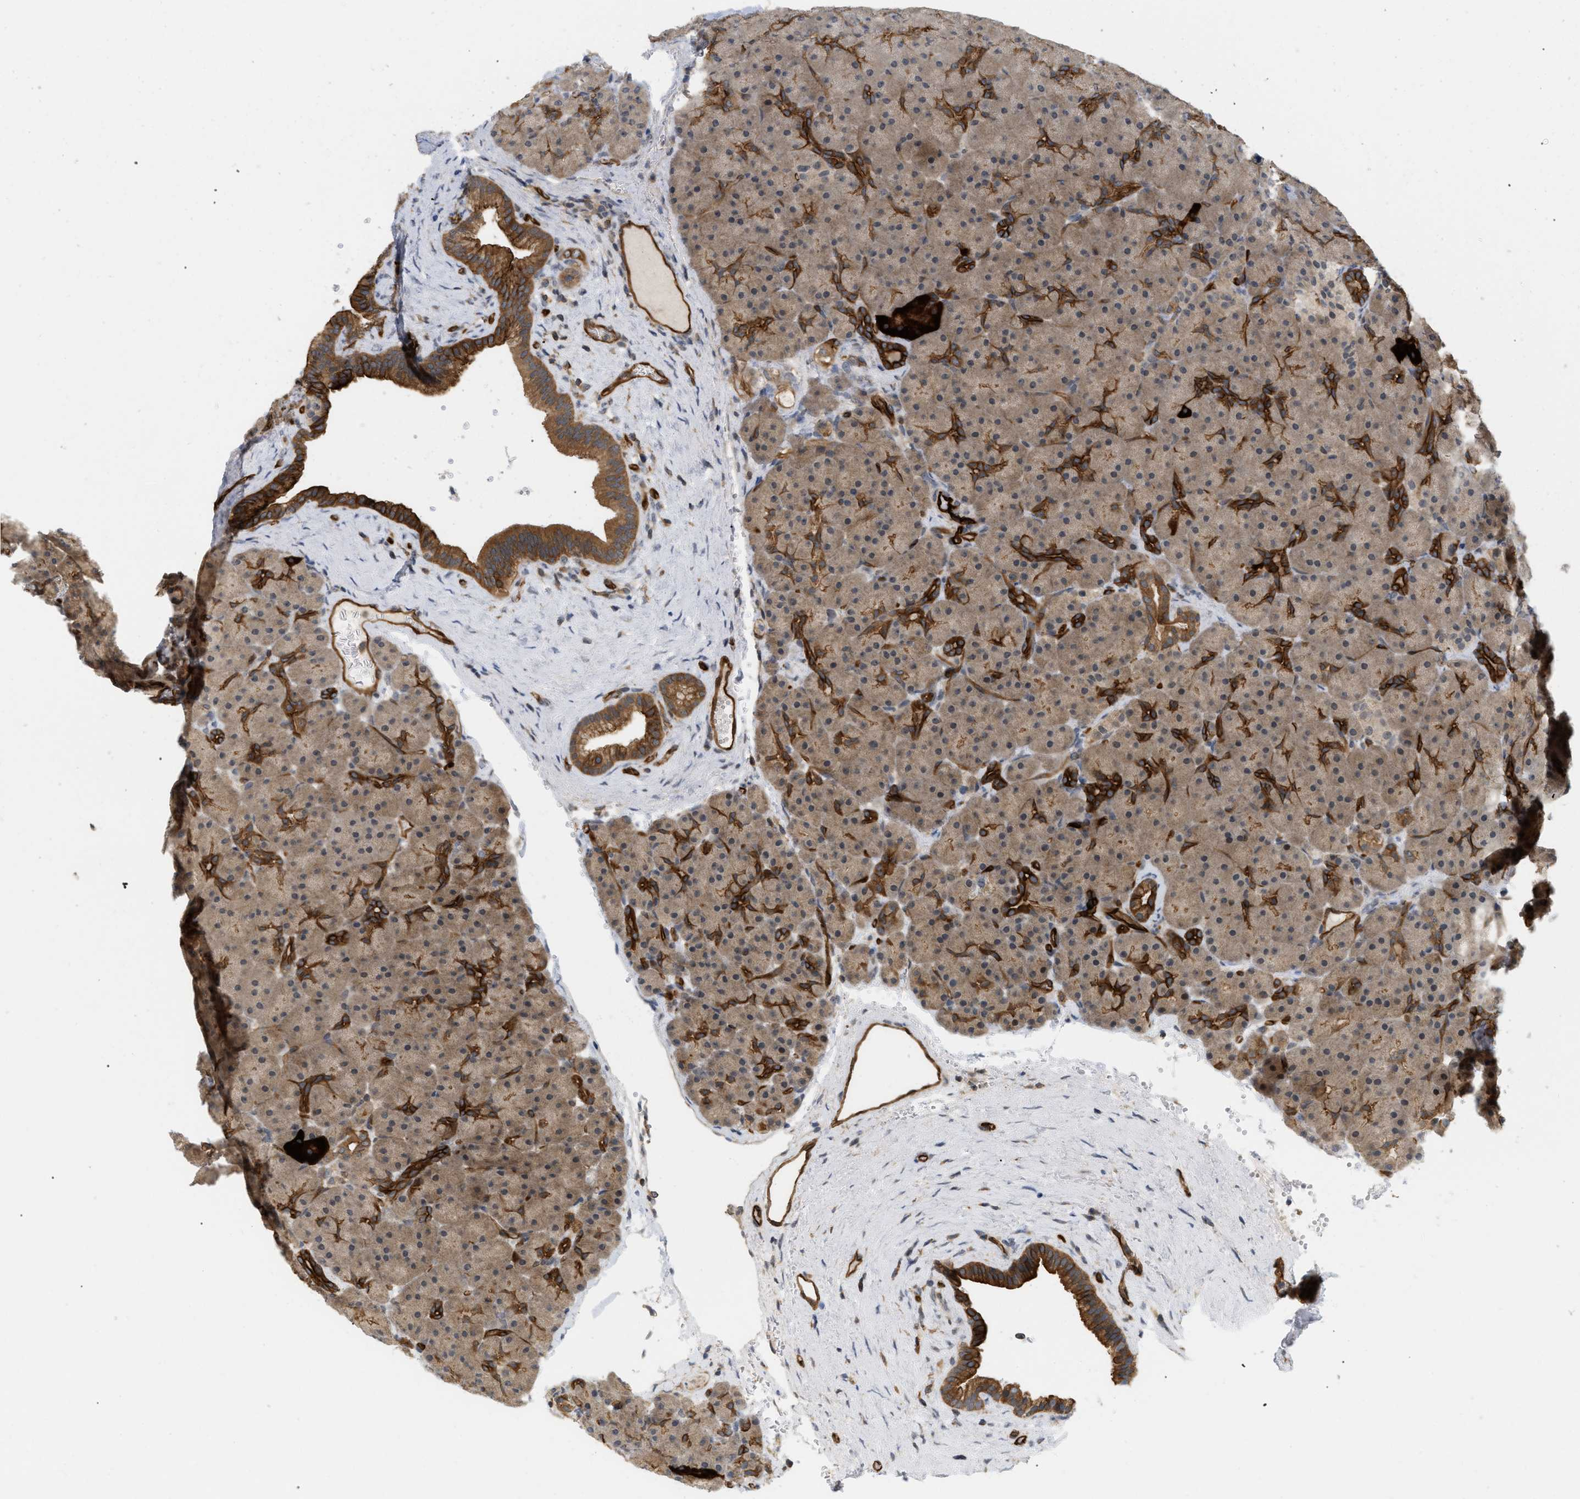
{"staining": {"intensity": "strong", "quantity": "<25%", "location": "cytoplasmic/membranous"}, "tissue": "pancreas", "cell_type": "Exocrine glandular cells", "image_type": "normal", "snomed": [{"axis": "morphology", "description": "Normal tissue, NOS"}, {"axis": "topography", "description": "Pancreas"}], "caption": "Brown immunohistochemical staining in normal human pancreas shows strong cytoplasmic/membranous staining in about <25% of exocrine glandular cells.", "gene": "PALMD", "patient": {"sex": "male", "age": 66}}